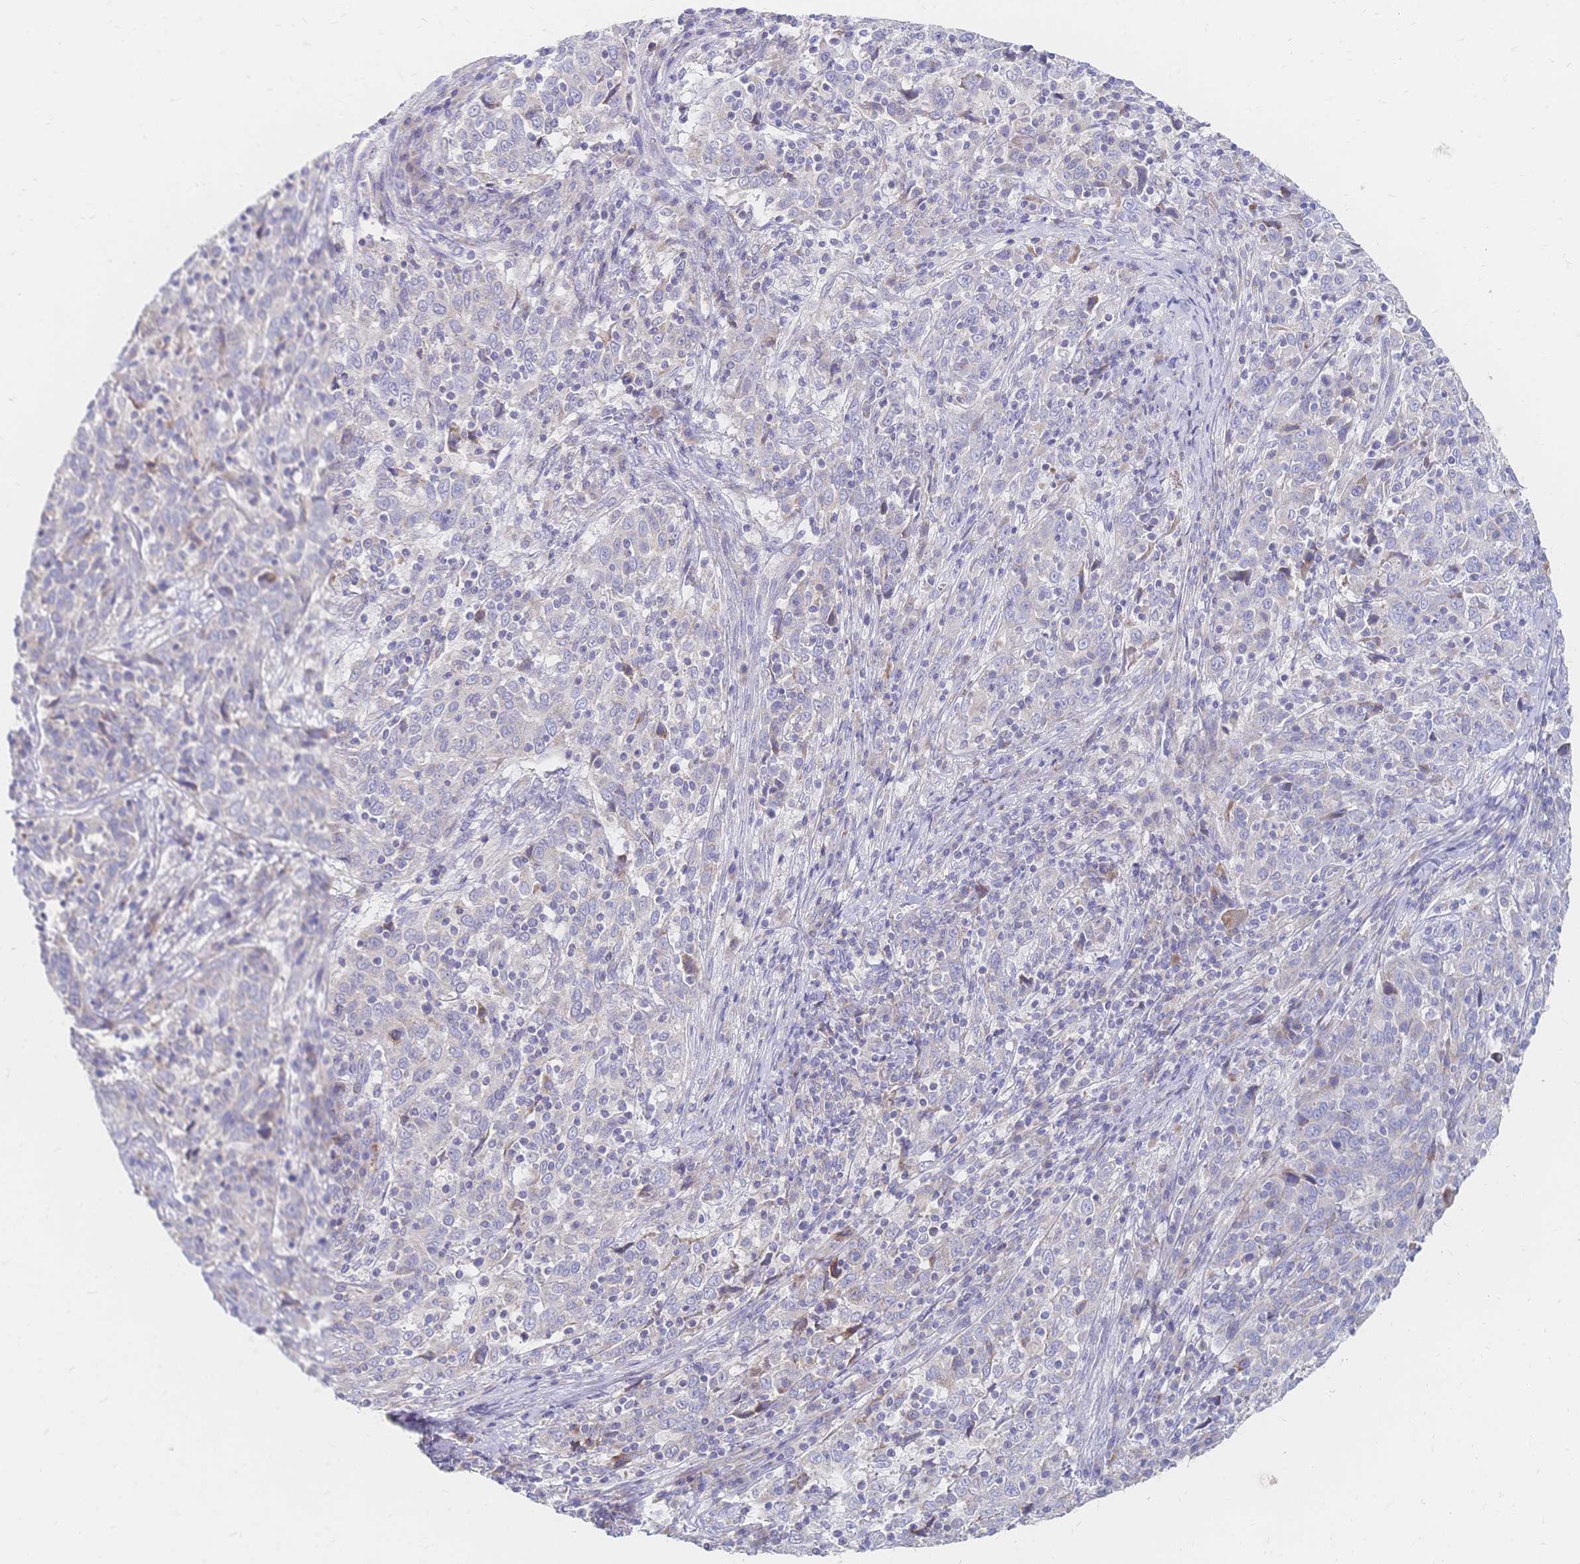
{"staining": {"intensity": "negative", "quantity": "none", "location": "none"}, "tissue": "cervical cancer", "cell_type": "Tumor cells", "image_type": "cancer", "snomed": [{"axis": "morphology", "description": "Squamous cell carcinoma, NOS"}, {"axis": "topography", "description": "Cervix"}], "caption": "Tumor cells show no significant expression in cervical cancer.", "gene": "VWC2L", "patient": {"sex": "female", "age": 46}}